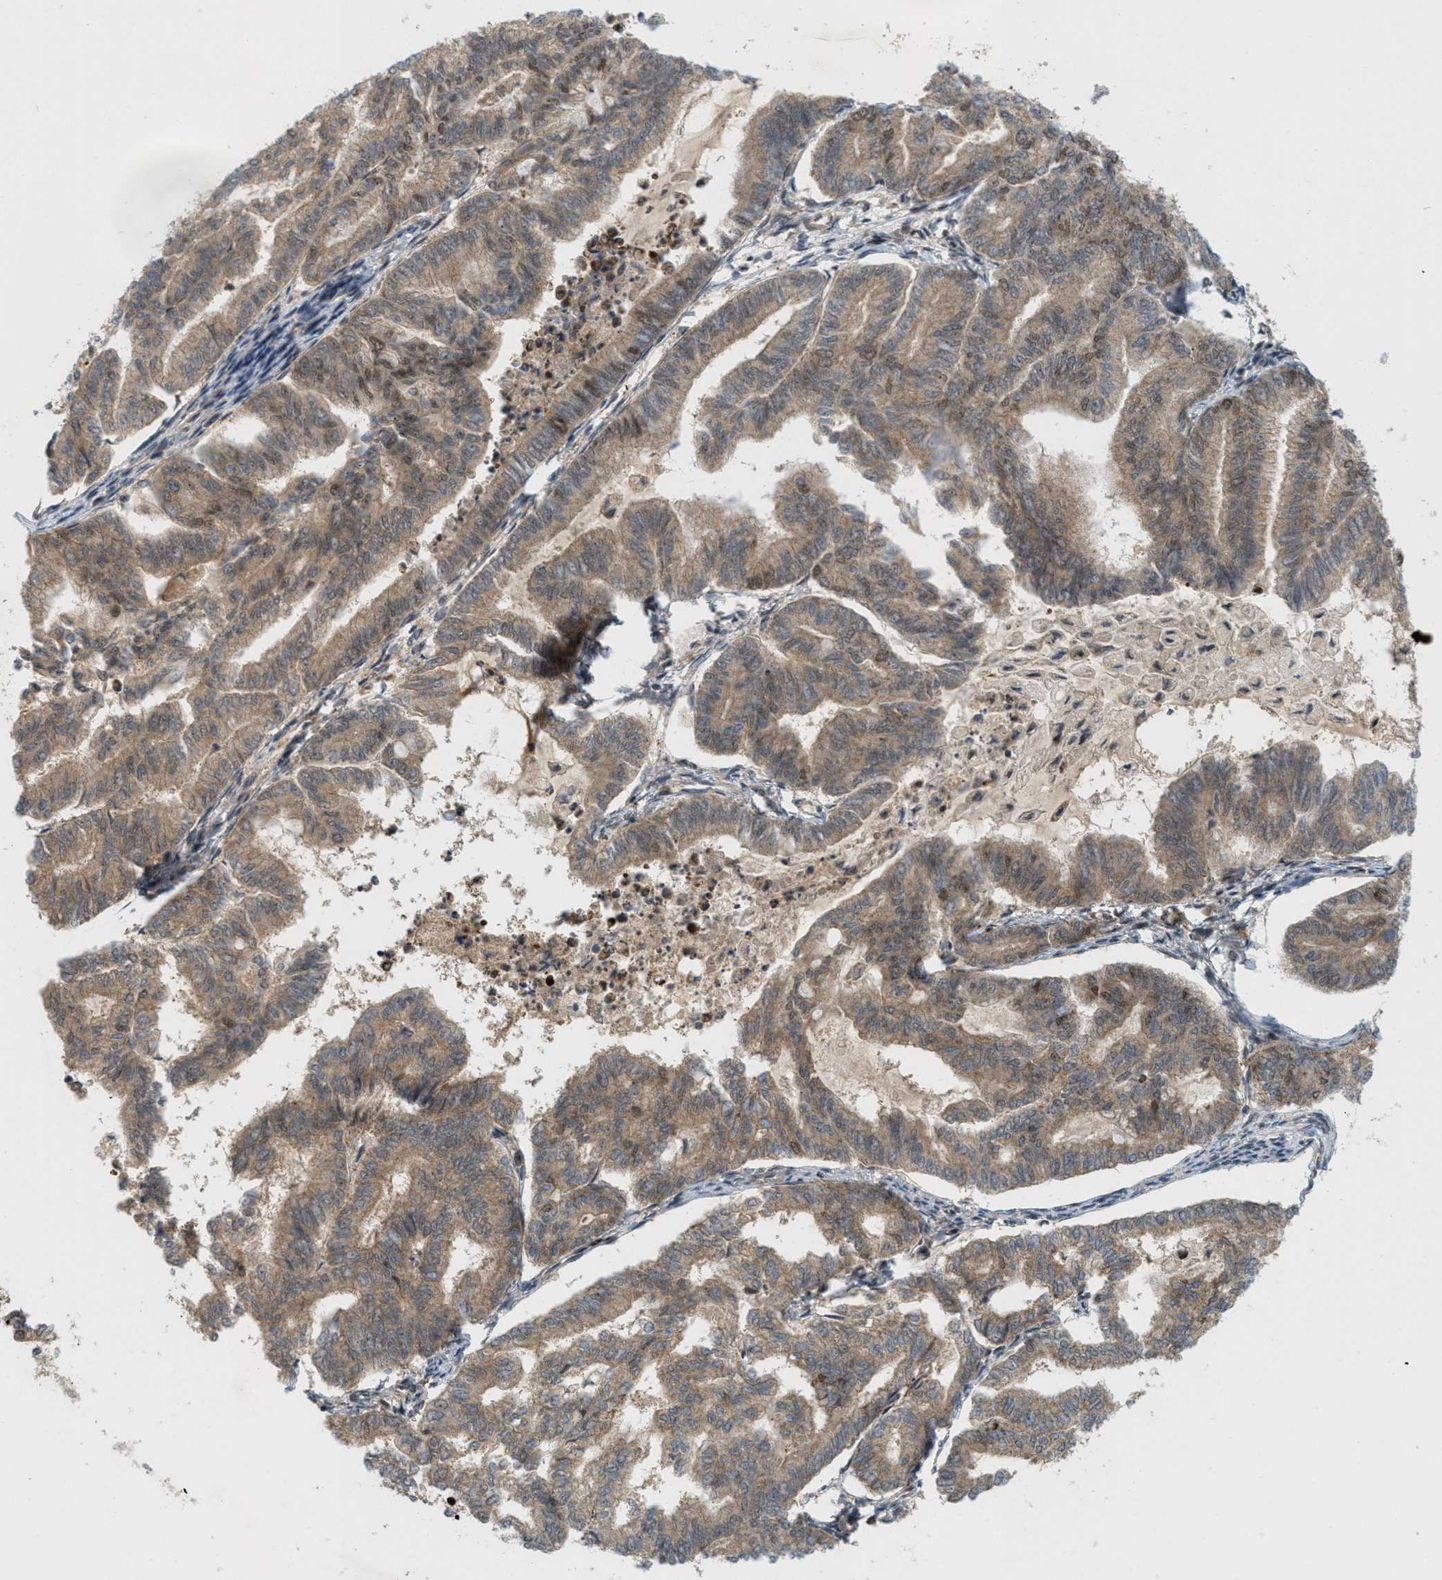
{"staining": {"intensity": "moderate", "quantity": ">75%", "location": "cytoplasmic/membranous,nuclear"}, "tissue": "endometrial cancer", "cell_type": "Tumor cells", "image_type": "cancer", "snomed": [{"axis": "morphology", "description": "Adenocarcinoma, NOS"}, {"axis": "topography", "description": "Endometrium"}], "caption": "This is a micrograph of immunohistochemistry staining of endometrial cancer (adenocarcinoma), which shows moderate staining in the cytoplasmic/membranous and nuclear of tumor cells.", "gene": "TLK1", "patient": {"sex": "female", "age": 79}}